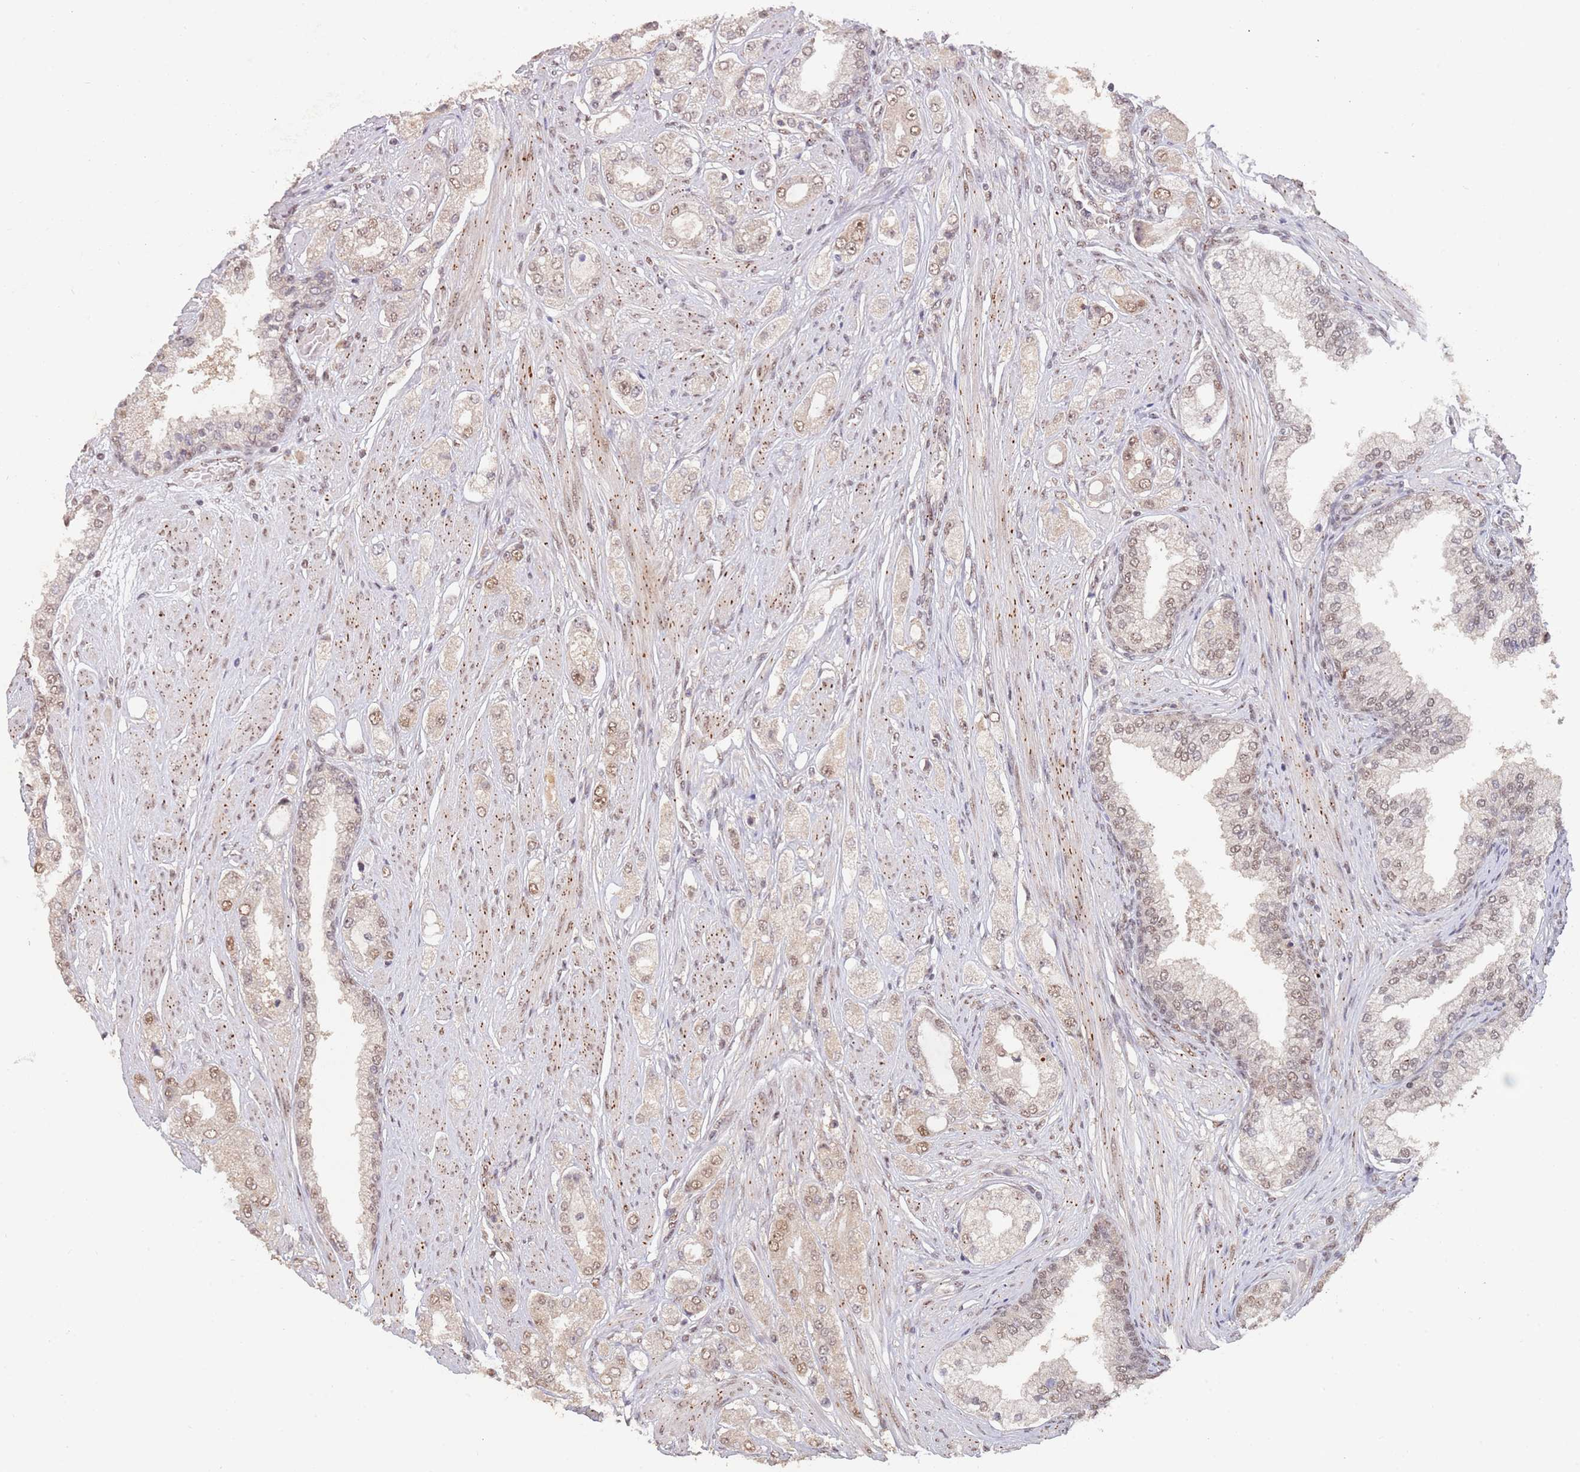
{"staining": {"intensity": "weak", "quantity": "25%-75%", "location": "nuclear"}, "tissue": "prostate cancer", "cell_type": "Tumor cells", "image_type": "cancer", "snomed": [{"axis": "morphology", "description": "Adenocarcinoma, High grade"}, {"axis": "topography", "description": "Prostate"}], "caption": "Prostate cancer (adenocarcinoma (high-grade)) stained with DAB immunohistochemistry (IHC) exhibits low levels of weak nuclear positivity in about 25%-75% of tumor cells.", "gene": "RFXANK", "patient": {"sex": "male", "age": 68}}